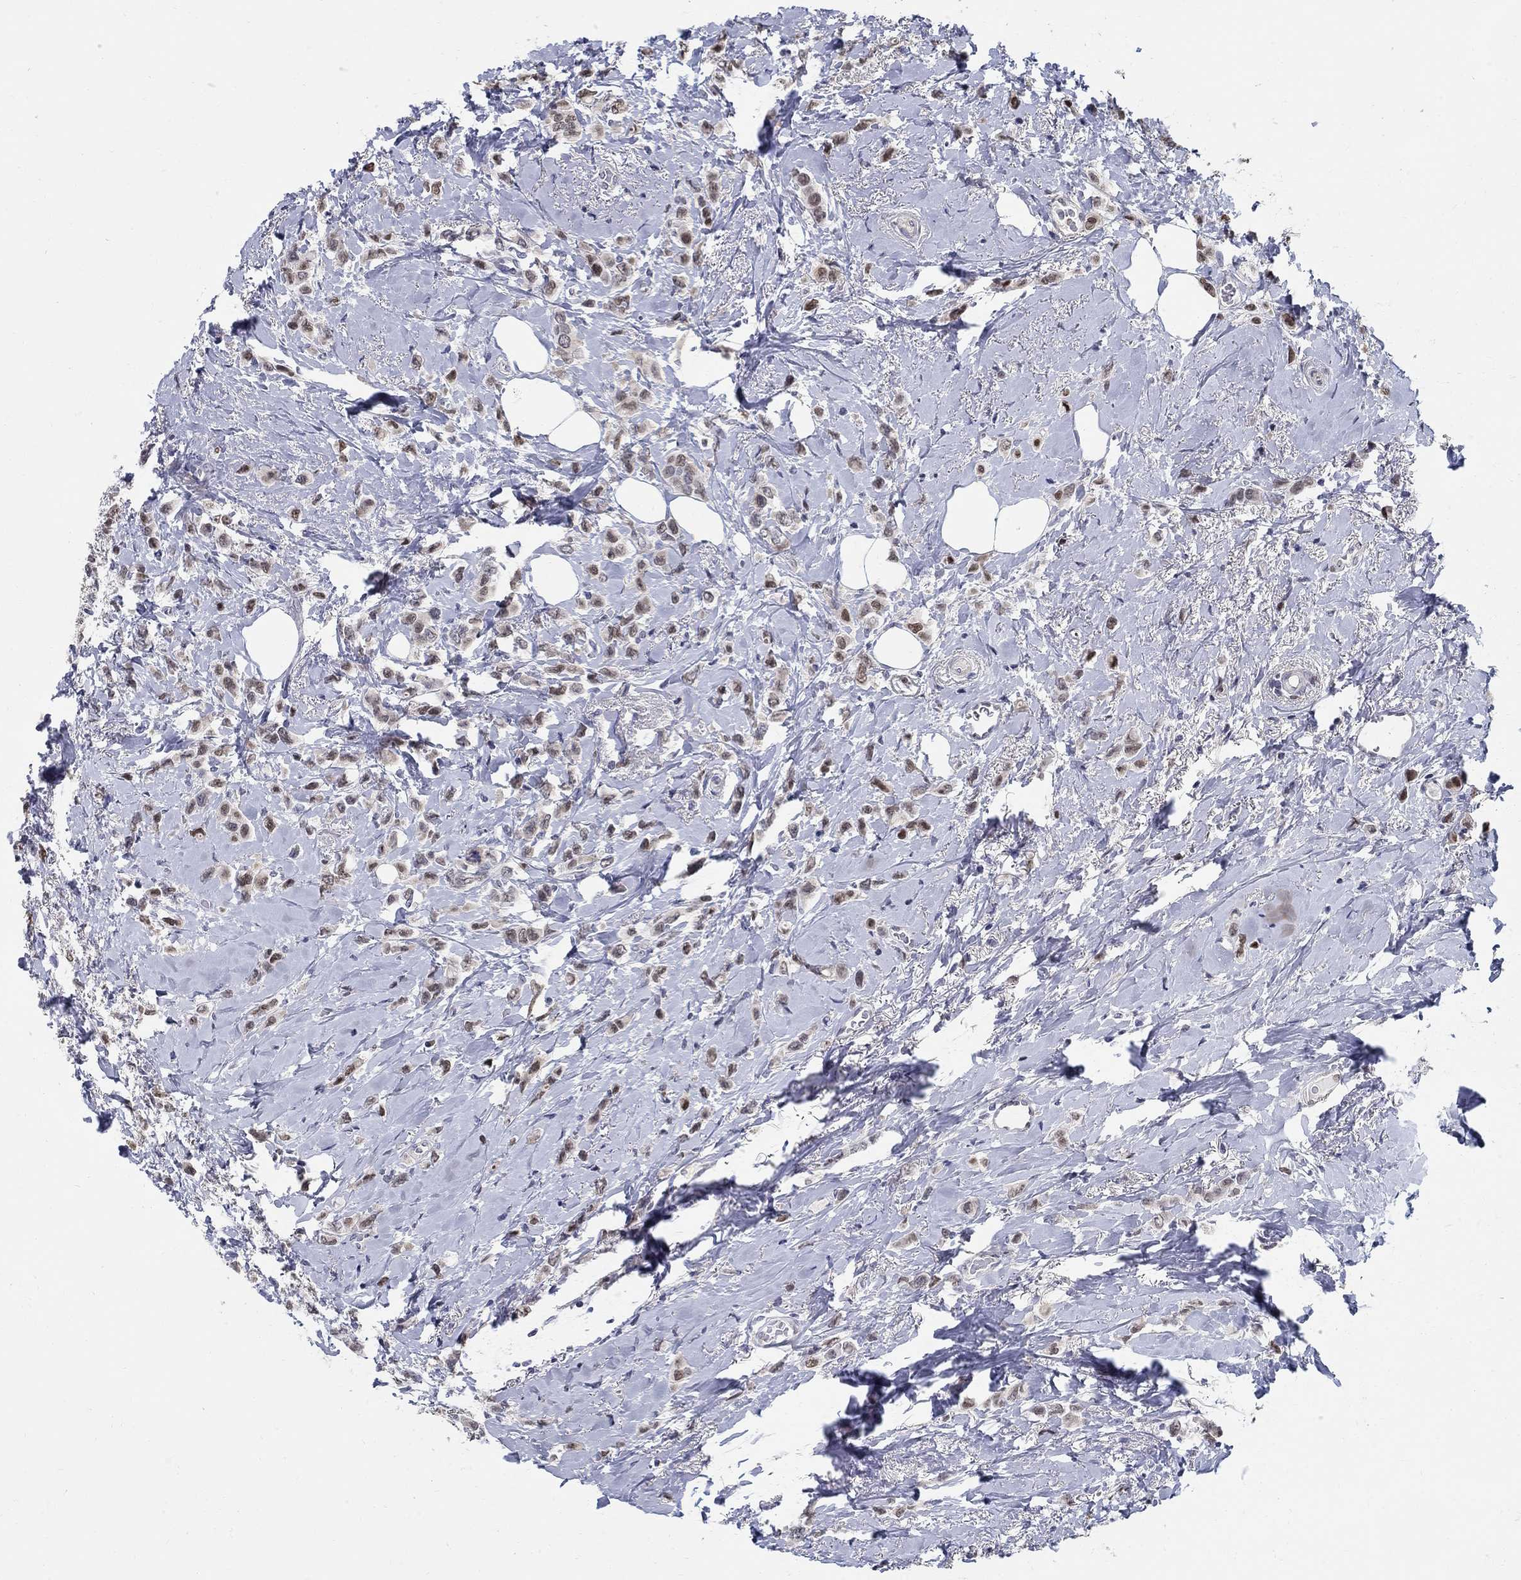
{"staining": {"intensity": "moderate", "quantity": "25%-75%", "location": "nuclear"}, "tissue": "breast cancer", "cell_type": "Tumor cells", "image_type": "cancer", "snomed": [{"axis": "morphology", "description": "Lobular carcinoma"}, {"axis": "topography", "description": "Breast"}], "caption": "The micrograph shows a brown stain indicating the presence of a protein in the nuclear of tumor cells in lobular carcinoma (breast).", "gene": "C16orf46", "patient": {"sex": "female", "age": 66}}